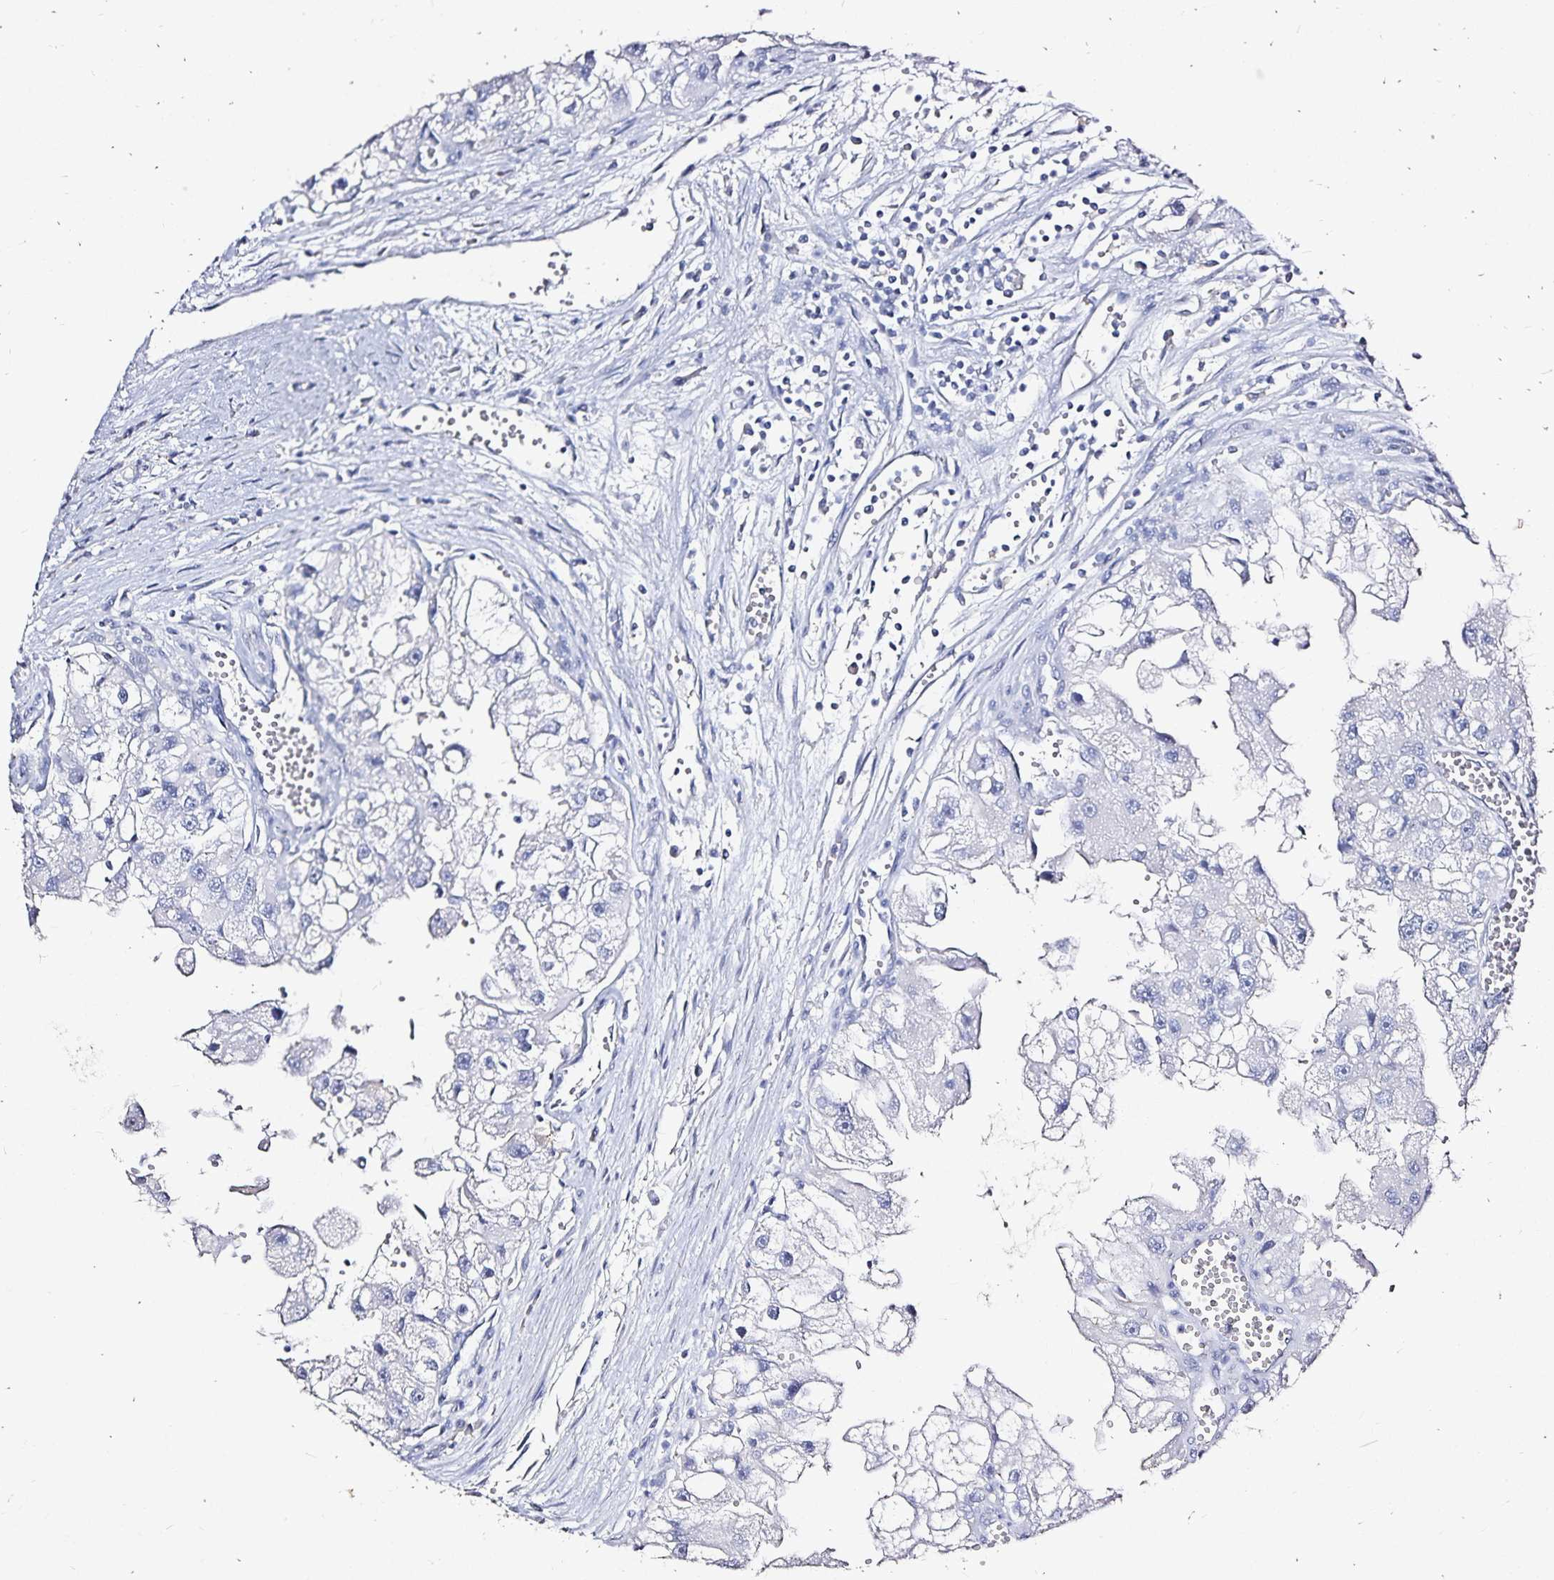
{"staining": {"intensity": "negative", "quantity": "none", "location": "none"}, "tissue": "renal cancer", "cell_type": "Tumor cells", "image_type": "cancer", "snomed": [{"axis": "morphology", "description": "Adenocarcinoma, NOS"}, {"axis": "topography", "description": "Kidney"}], "caption": "This photomicrograph is of adenocarcinoma (renal) stained with immunohistochemistry (IHC) to label a protein in brown with the nuclei are counter-stained blue. There is no staining in tumor cells. The staining is performed using DAB (3,3'-diaminobenzidine) brown chromogen with nuclei counter-stained in using hematoxylin.", "gene": "SLC5A1", "patient": {"sex": "male", "age": 63}}